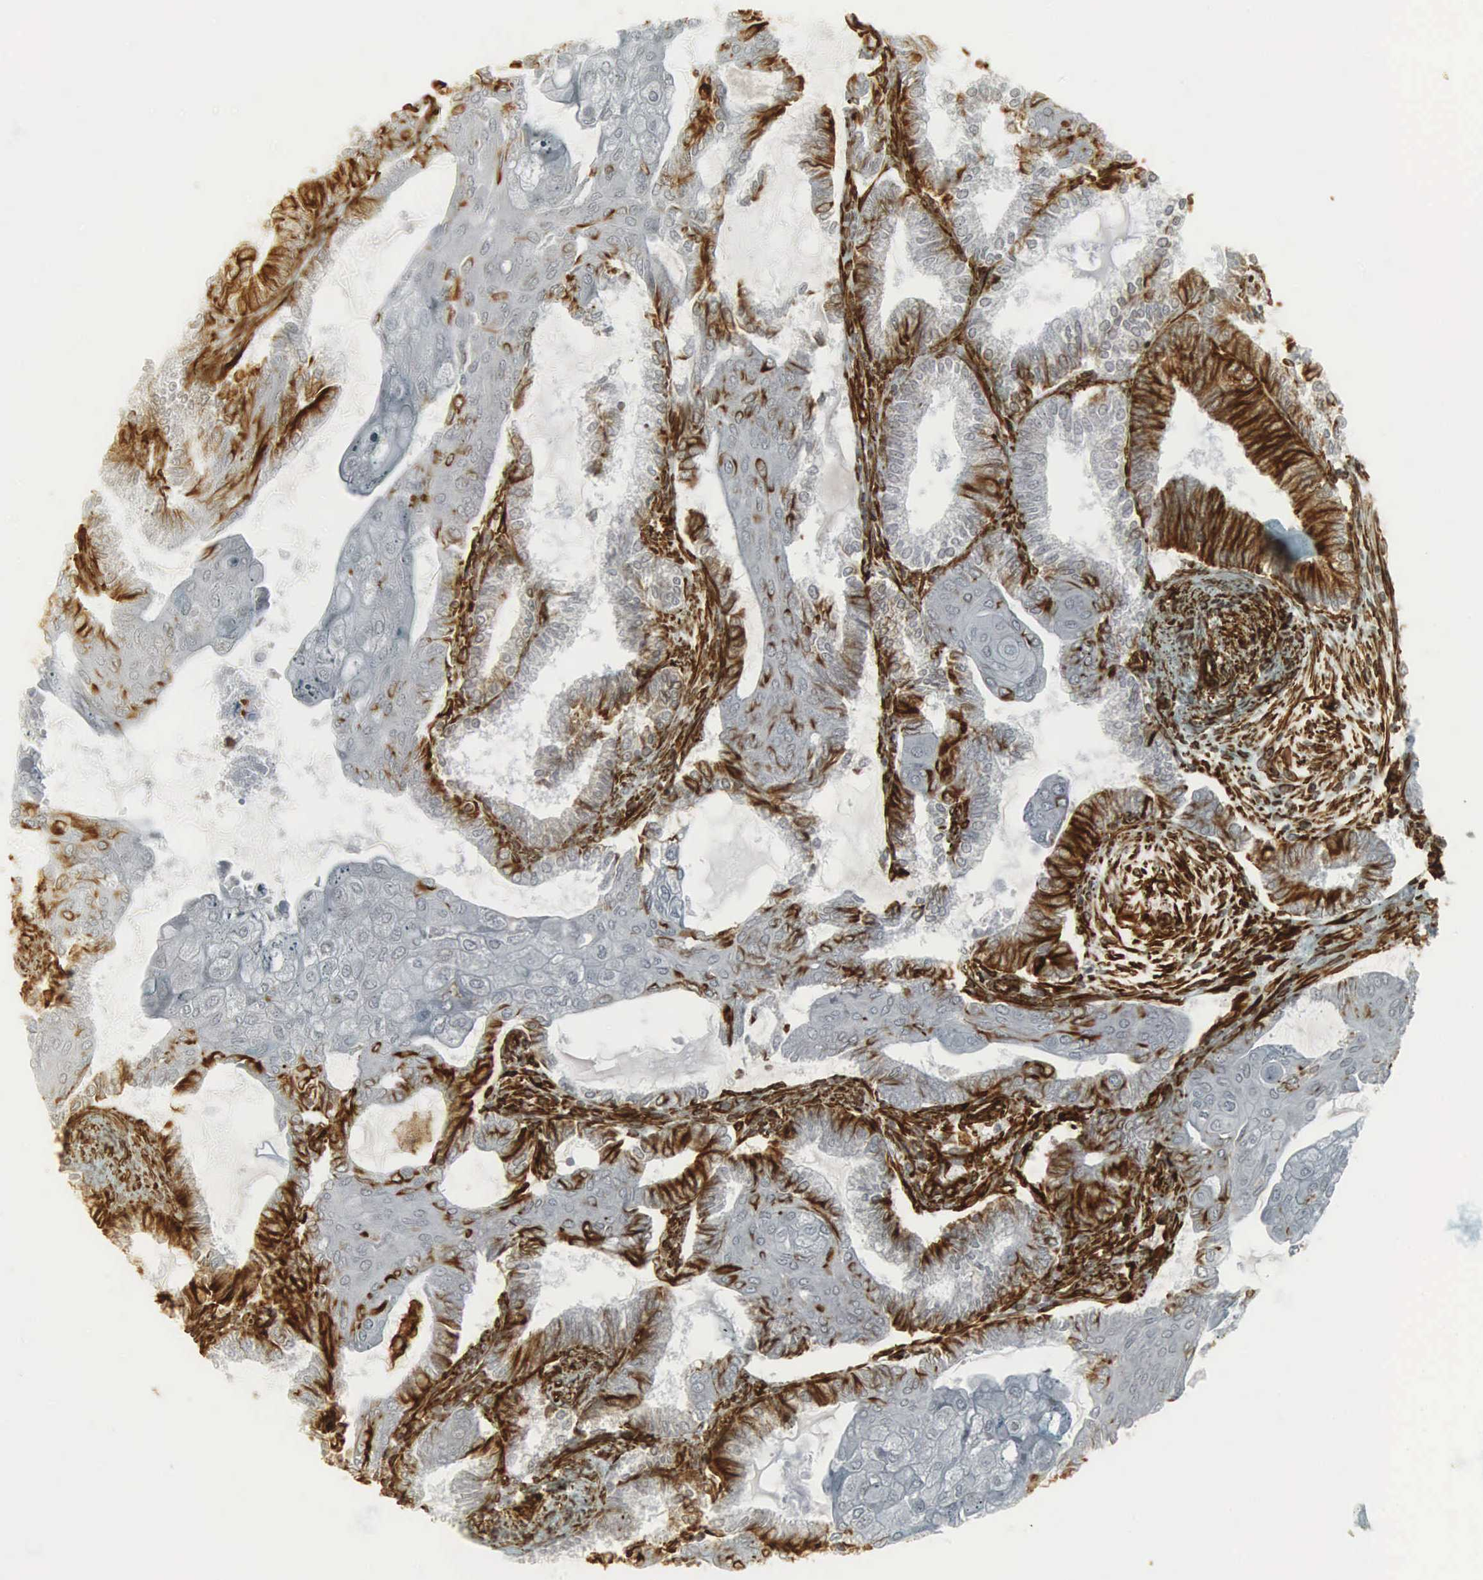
{"staining": {"intensity": "moderate", "quantity": "25%-75%", "location": "cytoplasmic/membranous"}, "tissue": "endometrial cancer", "cell_type": "Tumor cells", "image_type": "cancer", "snomed": [{"axis": "morphology", "description": "Adenocarcinoma, NOS"}, {"axis": "topography", "description": "Endometrium"}], "caption": "A histopathology image of endometrial adenocarcinoma stained for a protein displays moderate cytoplasmic/membranous brown staining in tumor cells.", "gene": "VIM", "patient": {"sex": "female", "age": 79}}